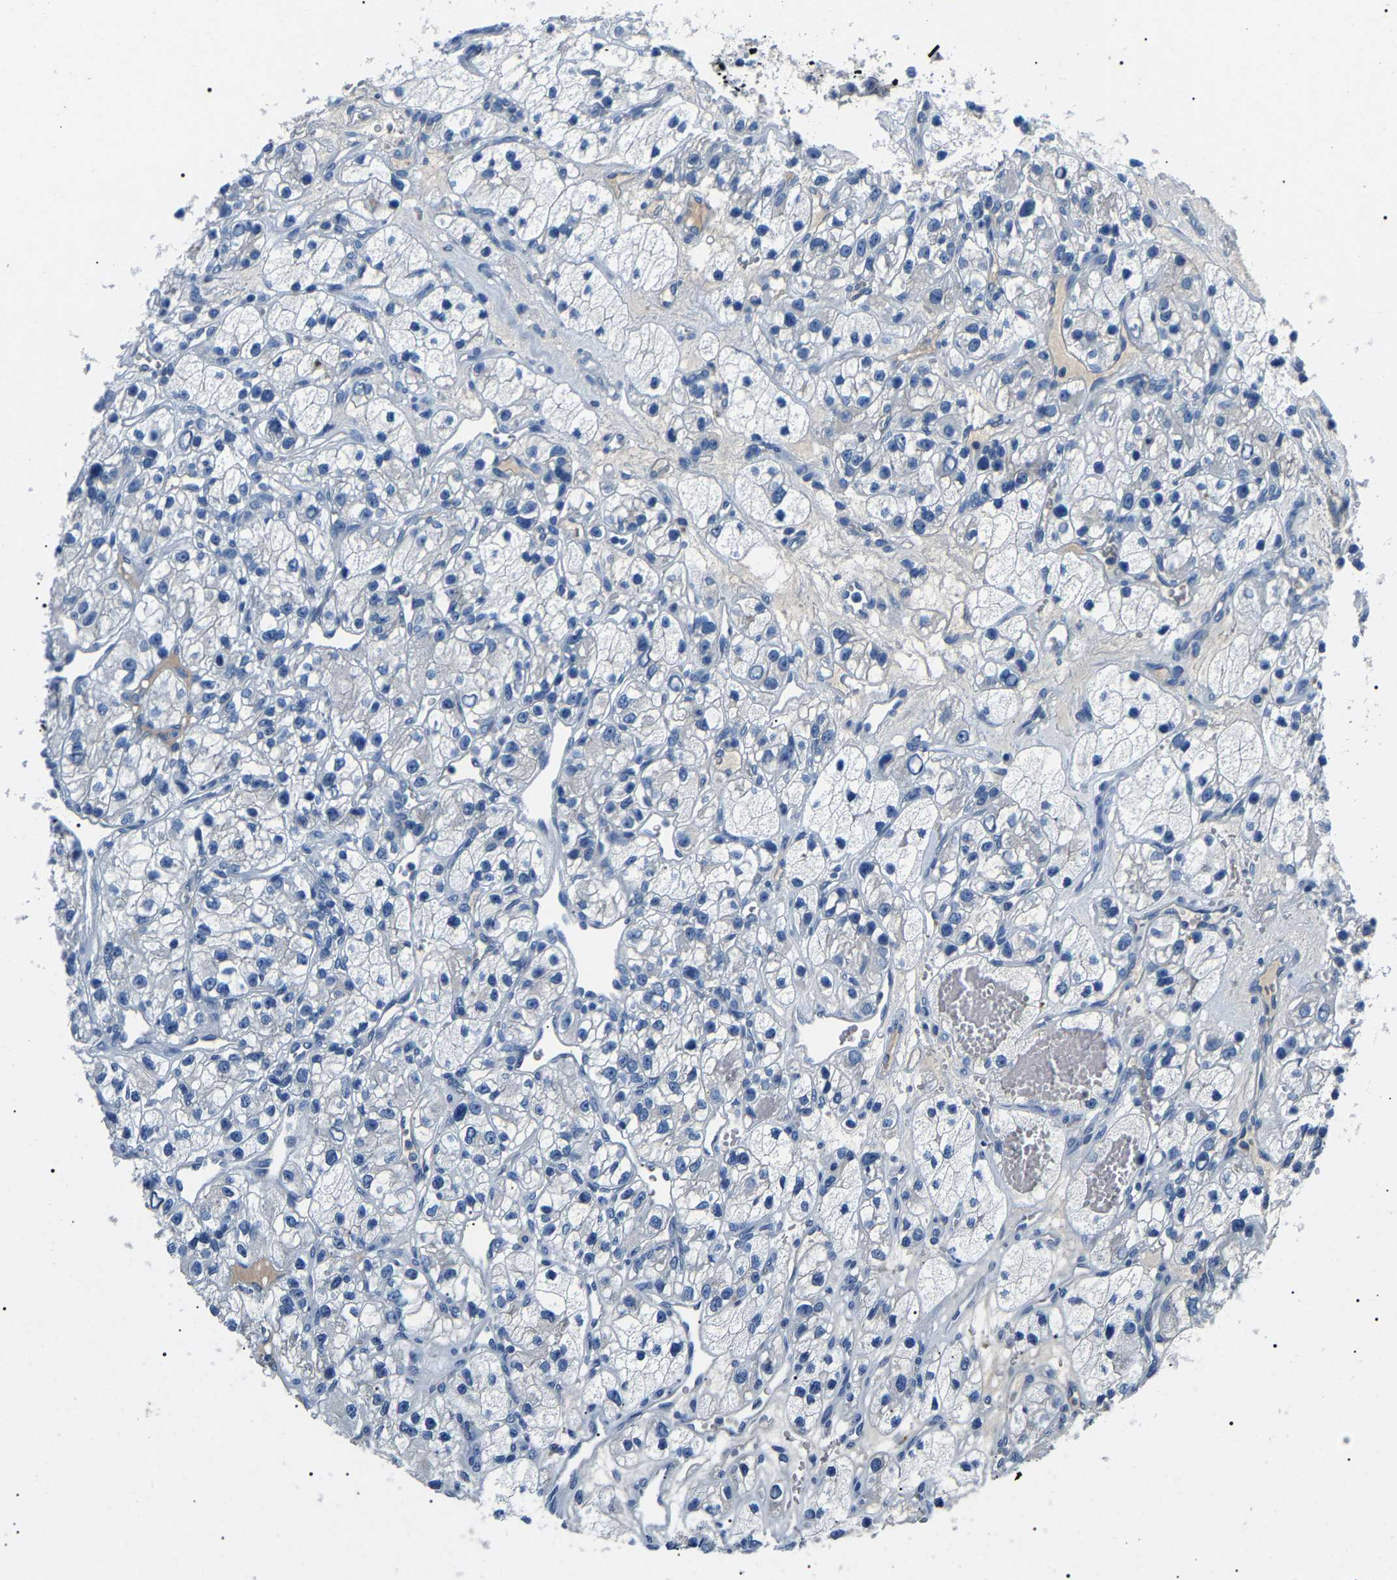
{"staining": {"intensity": "negative", "quantity": "none", "location": "none"}, "tissue": "renal cancer", "cell_type": "Tumor cells", "image_type": "cancer", "snomed": [{"axis": "morphology", "description": "Adenocarcinoma, NOS"}, {"axis": "topography", "description": "Kidney"}], "caption": "Human renal cancer stained for a protein using IHC exhibits no expression in tumor cells.", "gene": "KLK15", "patient": {"sex": "female", "age": 57}}